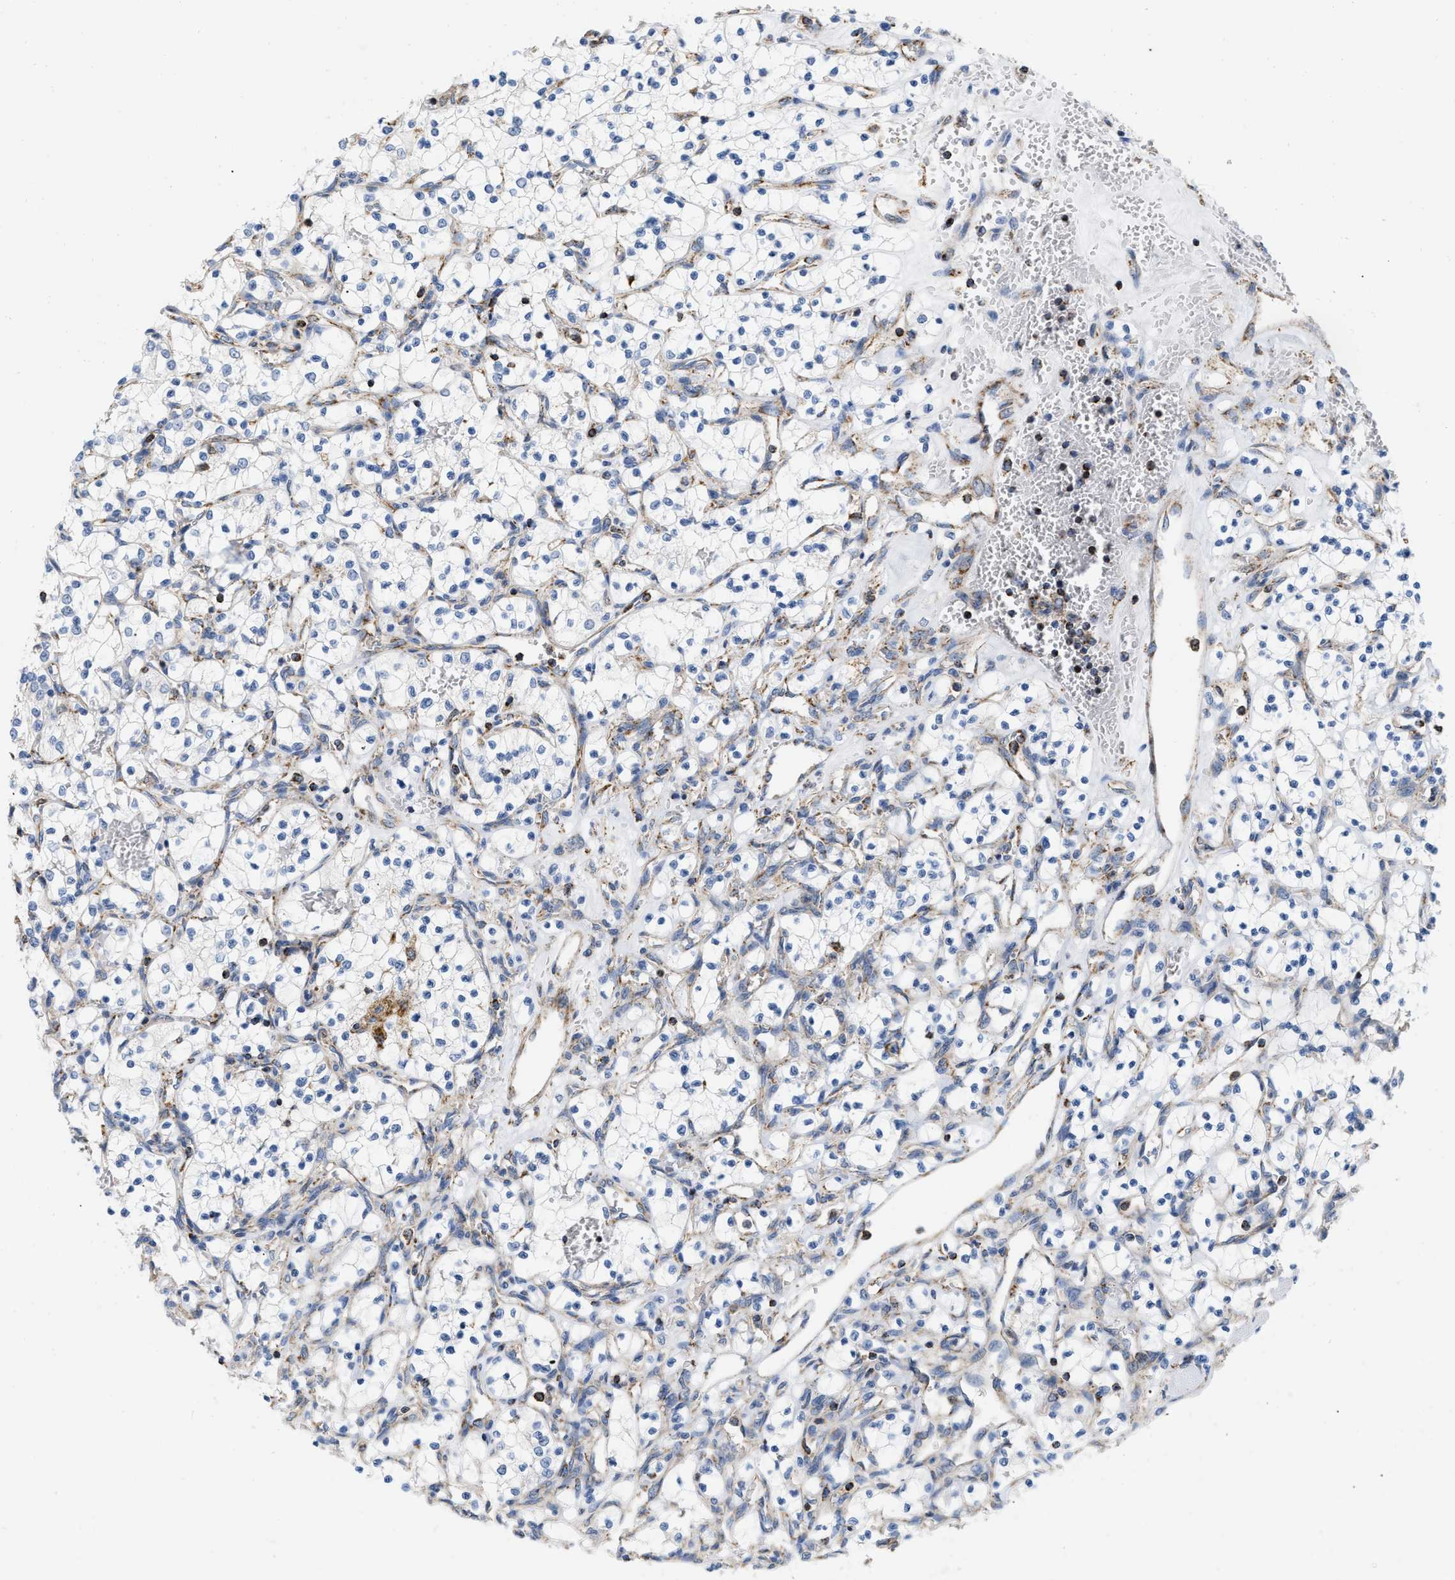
{"staining": {"intensity": "moderate", "quantity": "<25%", "location": "cytoplasmic/membranous"}, "tissue": "renal cancer", "cell_type": "Tumor cells", "image_type": "cancer", "snomed": [{"axis": "morphology", "description": "Adenocarcinoma, NOS"}, {"axis": "topography", "description": "Kidney"}], "caption": "This is a photomicrograph of immunohistochemistry staining of adenocarcinoma (renal), which shows moderate staining in the cytoplasmic/membranous of tumor cells.", "gene": "GRB10", "patient": {"sex": "female", "age": 69}}